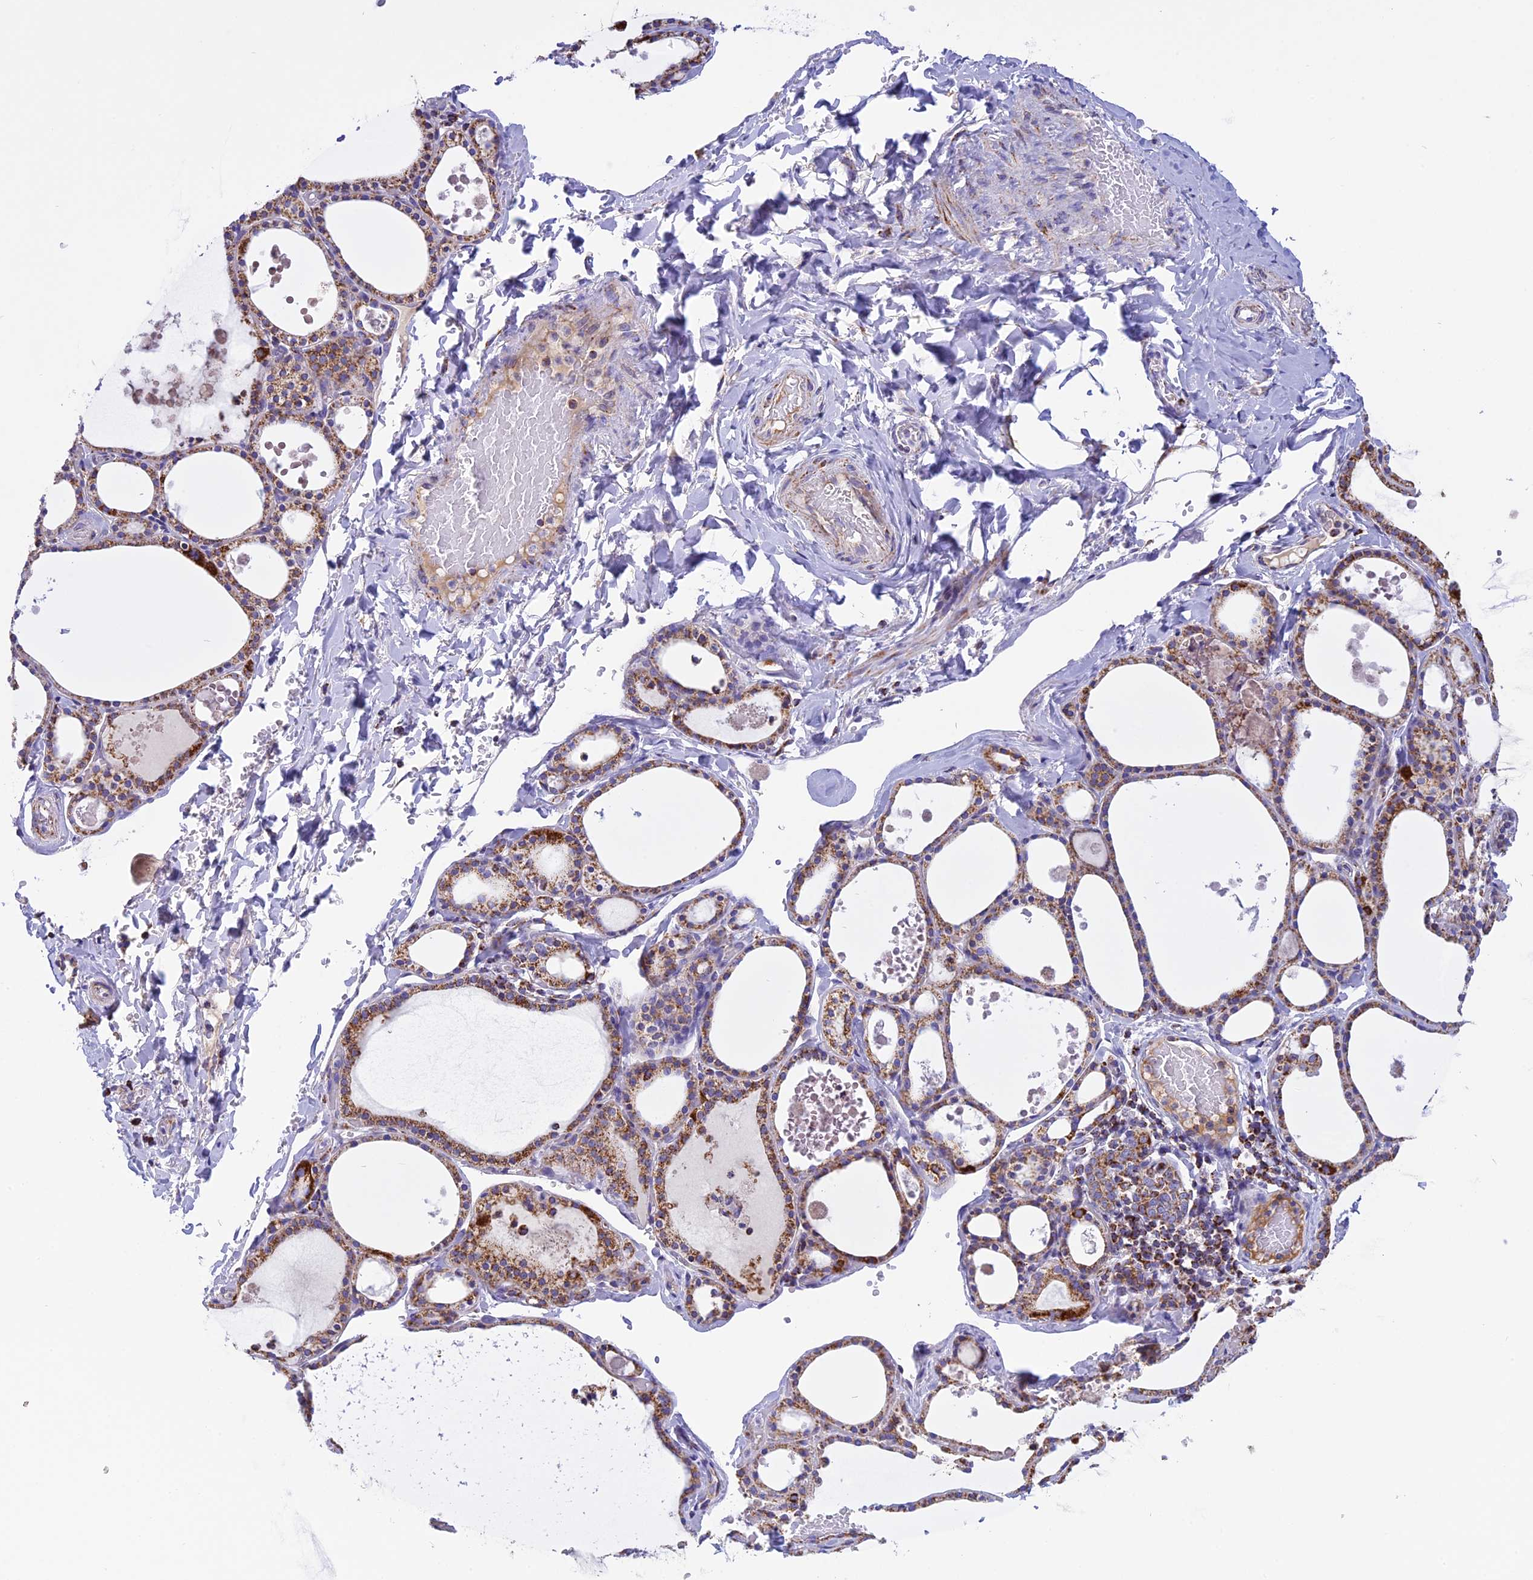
{"staining": {"intensity": "moderate", "quantity": ">75%", "location": "cytoplasmic/membranous"}, "tissue": "thyroid gland", "cell_type": "Glandular cells", "image_type": "normal", "snomed": [{"axis": "morphology", "description": "Normal tissue, NOS"}, {"axis": "topography", "description": "Thyroid gland"}], "caption": "Approximately >75% of glandular cells in benign thyroid gland reveal moderate cytoplasmic/membranous protein positivity as visualized by brown immunohistochemical staining.", "gene": "KCNG1", "patient": {"sex": "male", "age": 56}}